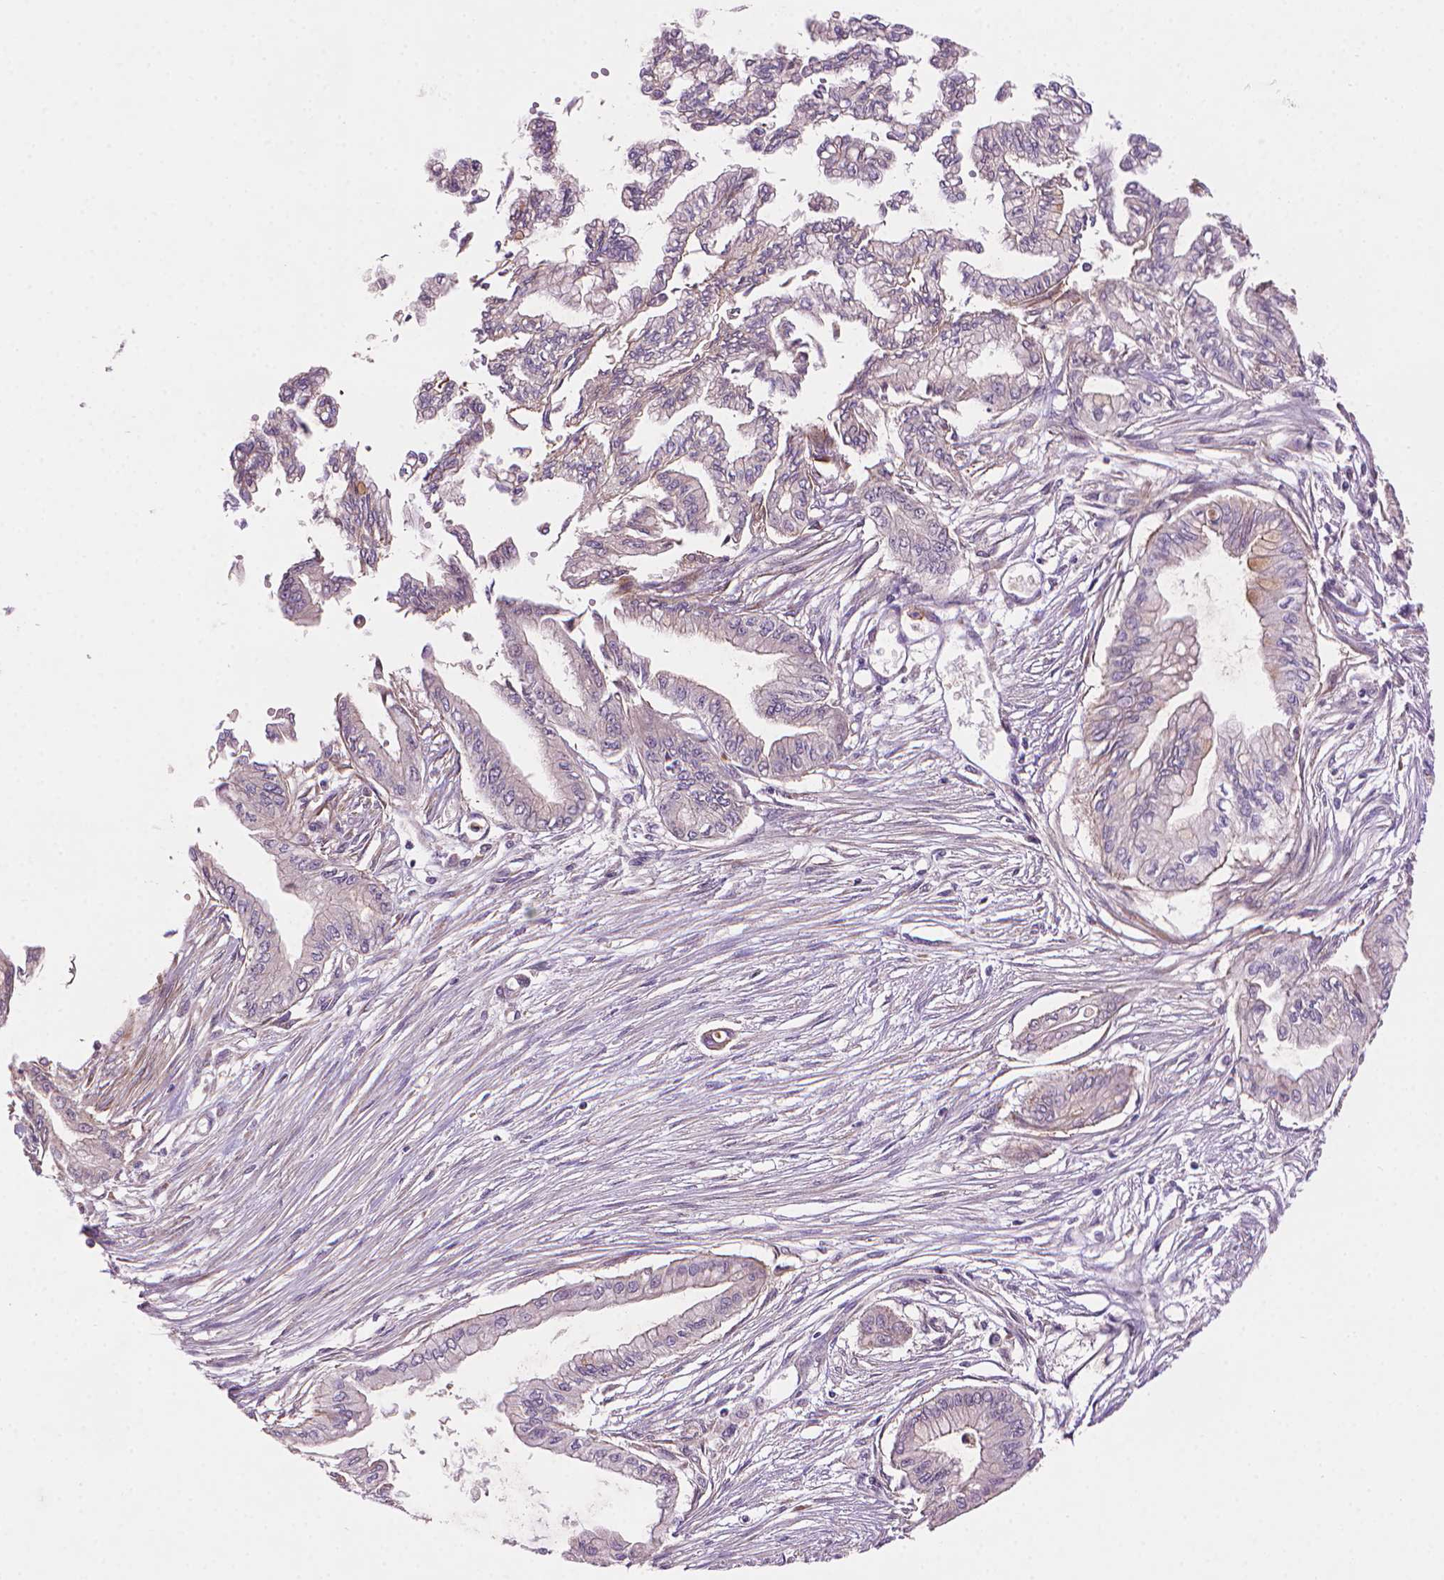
{"staining": {"intensity": "negative", "quantity": "none", "location": "none"}, "tissue": "pancreatic cancer", "cell_type": "Tumor cells", "image_type": "cancer", "snomed": [{"axis": "morphology", "description": "Adenocarcinoma, NOS"}, {"axis": "topography", "description": "Pancreas"}], "caption": "Immunohistochemistry (IHC) image of human pancreatic adenocarcinoma stained for a protein (brown), which demonstrates no expression in tumor cells. The staining was performed using DAB to visualize the protein expression in brown, while the nuclei were stained in blue with hematoxylin (Magnification: 20x).", "gene": "AMMECR1", "patient": {"sex": "female", "age": 68}}